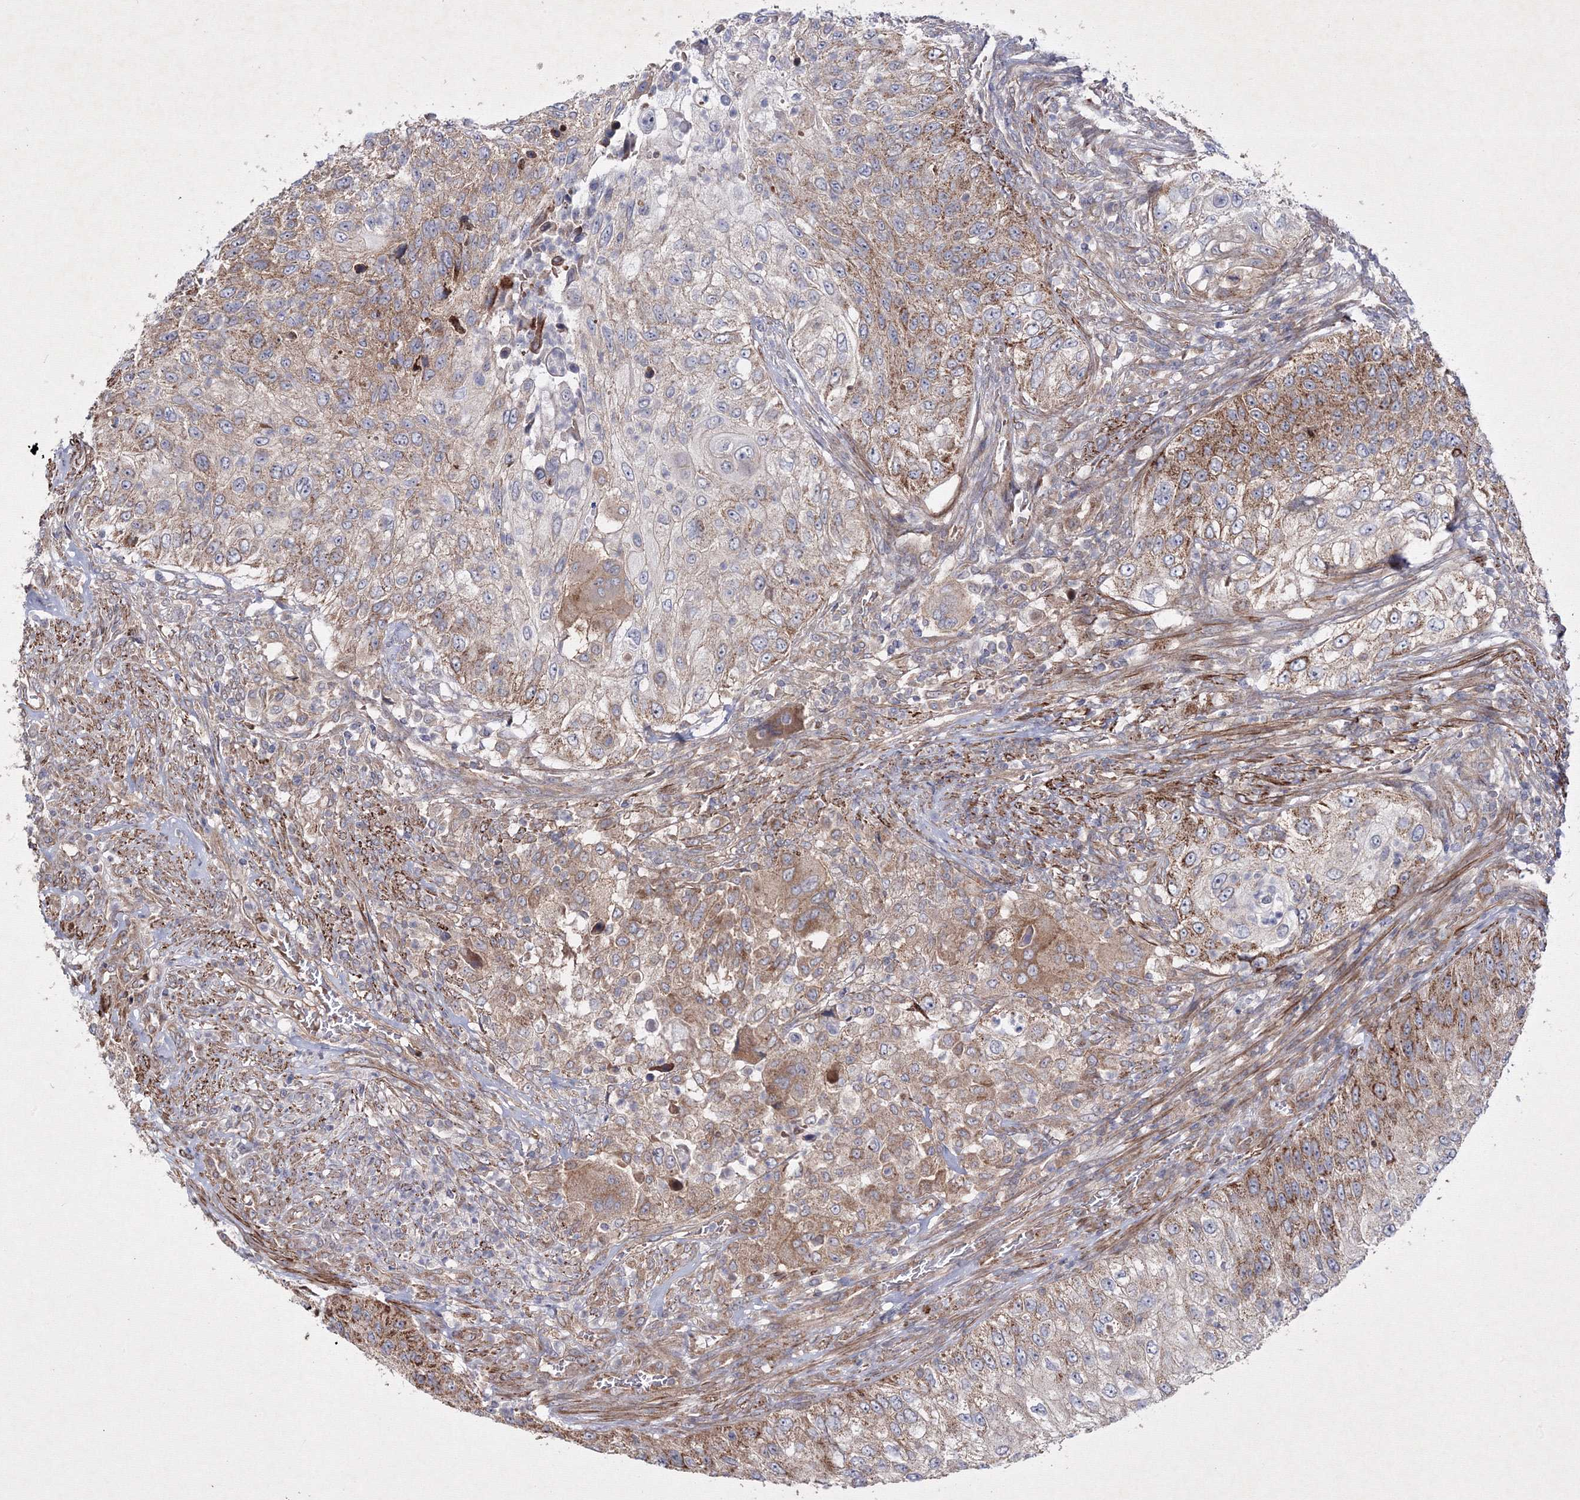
{"staining": {"intensity": "moderate", "quantity": "25%-75%", "location": "cytoplasmic/membranous"}, "tissue": "urothelial cancer", "cell_type": "Tumor cells", "image_type": "cancer", "snomed": [{"axis": "morphology", "description": "Urothelial carcinoma, High grade"}, {"axis": "topography", "description": "Urinary bladder"}], "caption": "IHC (DAB) staining of urothelial carcinoma (high-grade) shows moderate cytoplasmic/membranous protein positivity in about 25%-75% of tumor cells.", "gene": "GFM1", "patient": {"sex": "female", "age": 60}}